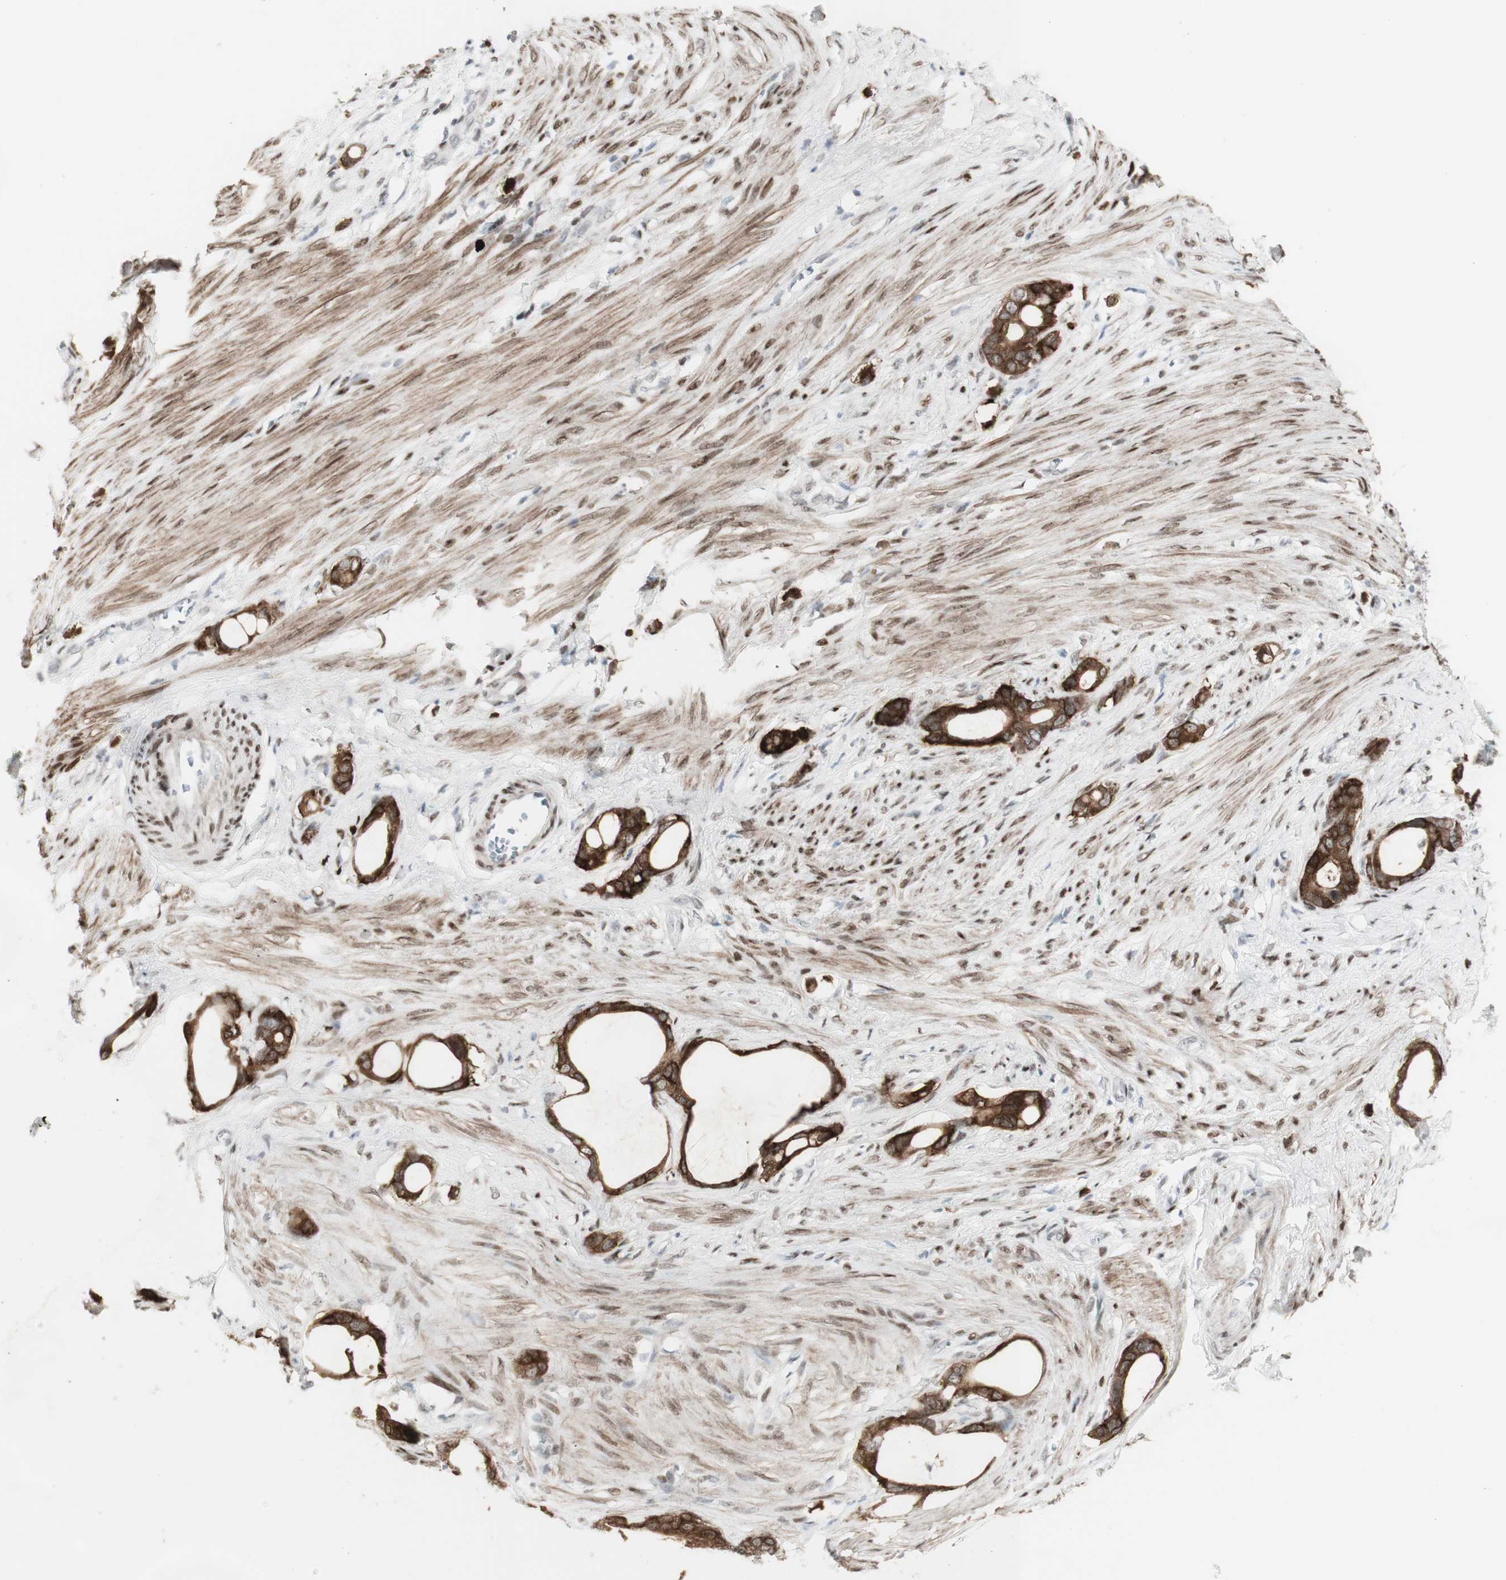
{"staining": {"intensity": "strong", "quantity": ">75%", "location": "cytoplasmic/membranous"}, "tissue": "stomach cancer", "cell_type": "Tumor cells", "image_type": "cancer", "snomed": [{"axis": "morphology", "description": "Adenocarcinoma, NOS"}, {"axis": "topography", "description": "Stomach"}], "caption": "Human stomach cancer stained with a brown dye reveals strong cytoplasmic/membranous positive positivity in about >75% of tumor cells.", "gene": "C1orf116", "patient": {"sex": "female", "age": 75}}